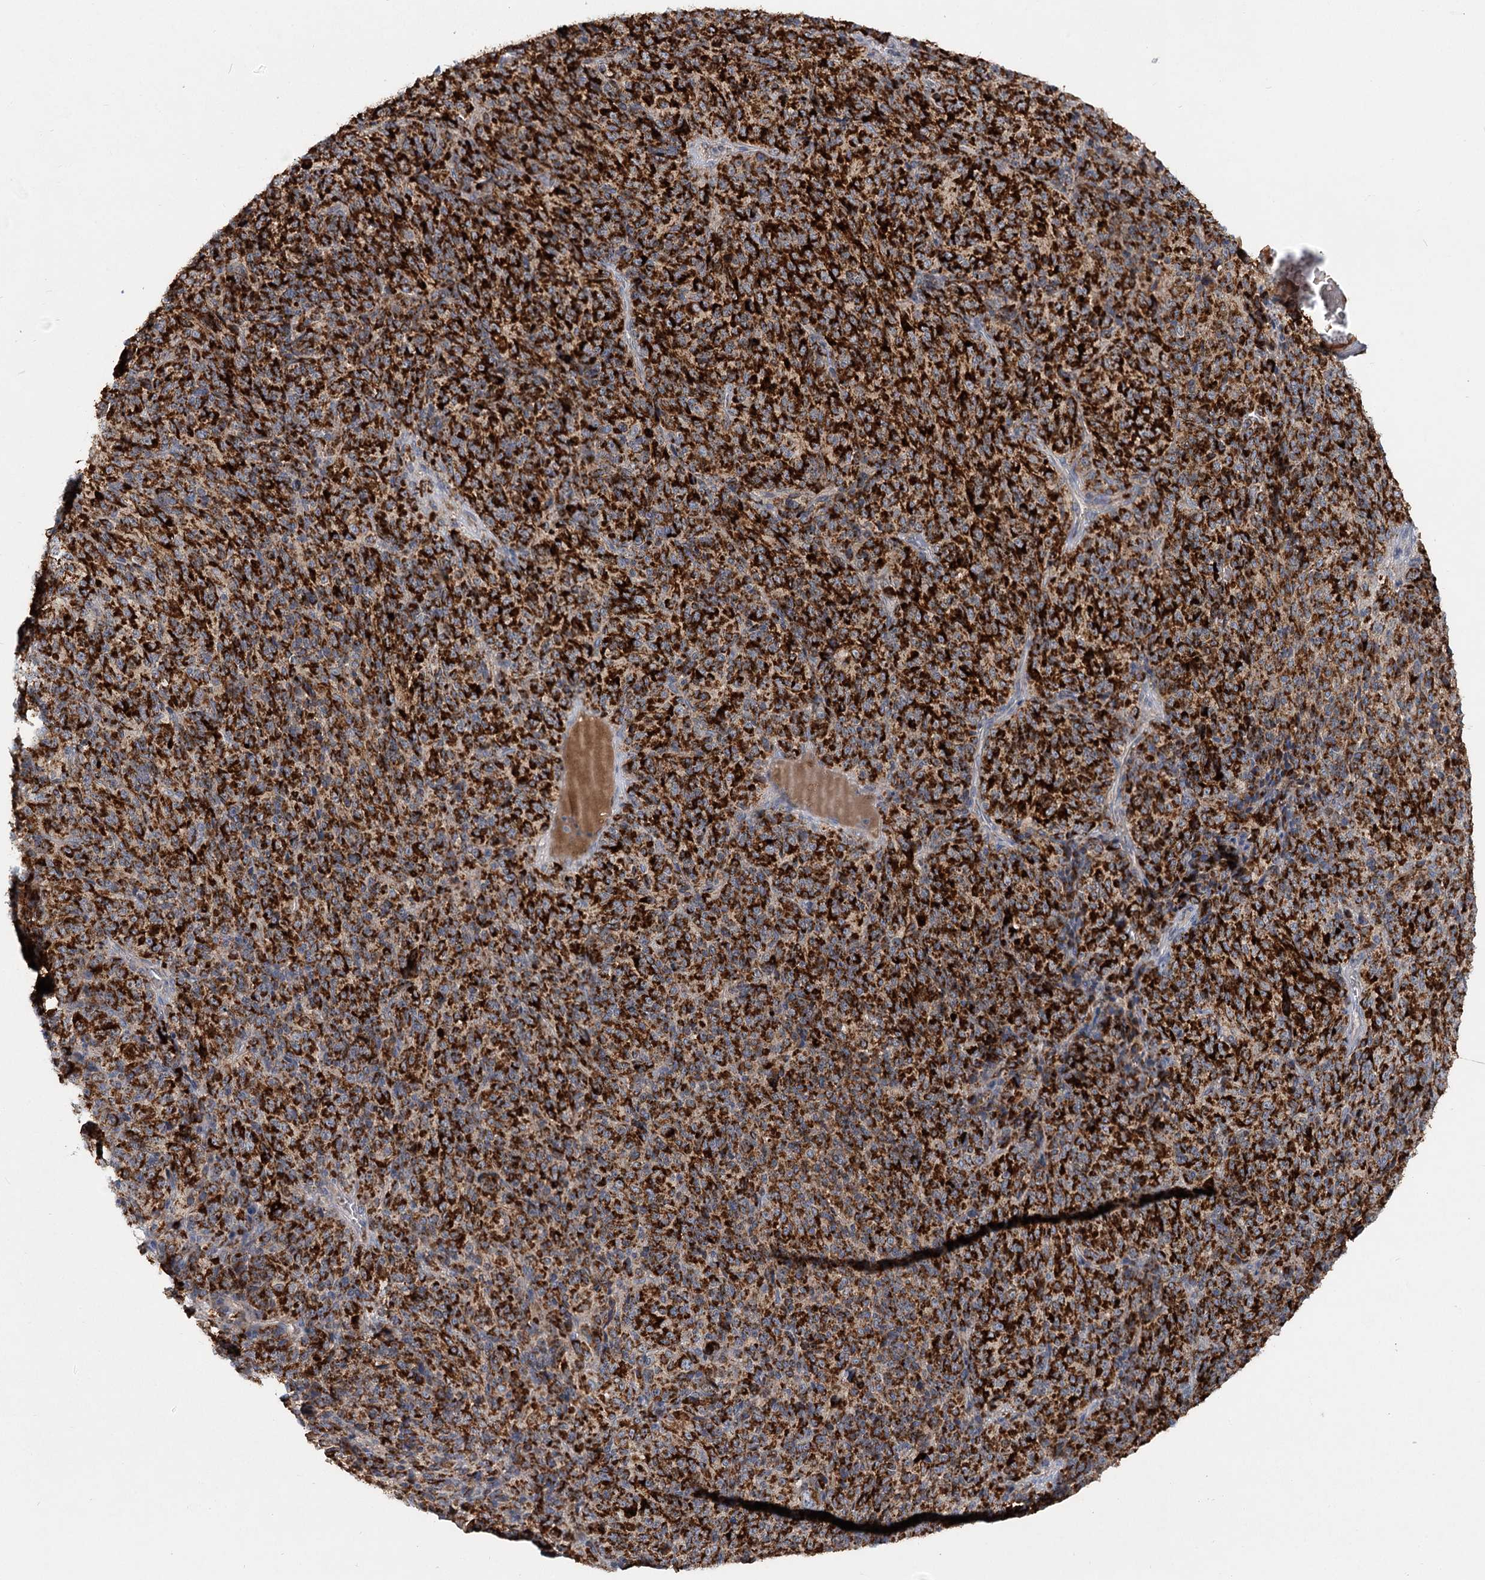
{"staining": {"intensity": "strong", "quantity": ">75%", "location": "cytoplasmic/membranous"}, "tissue": "melanoma", "cell_type": "Tumor cells", "image_type": "cancer", "snomed": [{"axis": "morphology", "description": "Malignant melanoma, Metastatic site"}, {"axis": "topography", "description": "Brain"}], "caption": "Tumor cells reveal strong cytoplasmic/membranous staining in about >75% of cells in malignant melanoma (metastatic site).", "gene": "PYROXD2", "patient": {"sex": "female", "age": 56}}